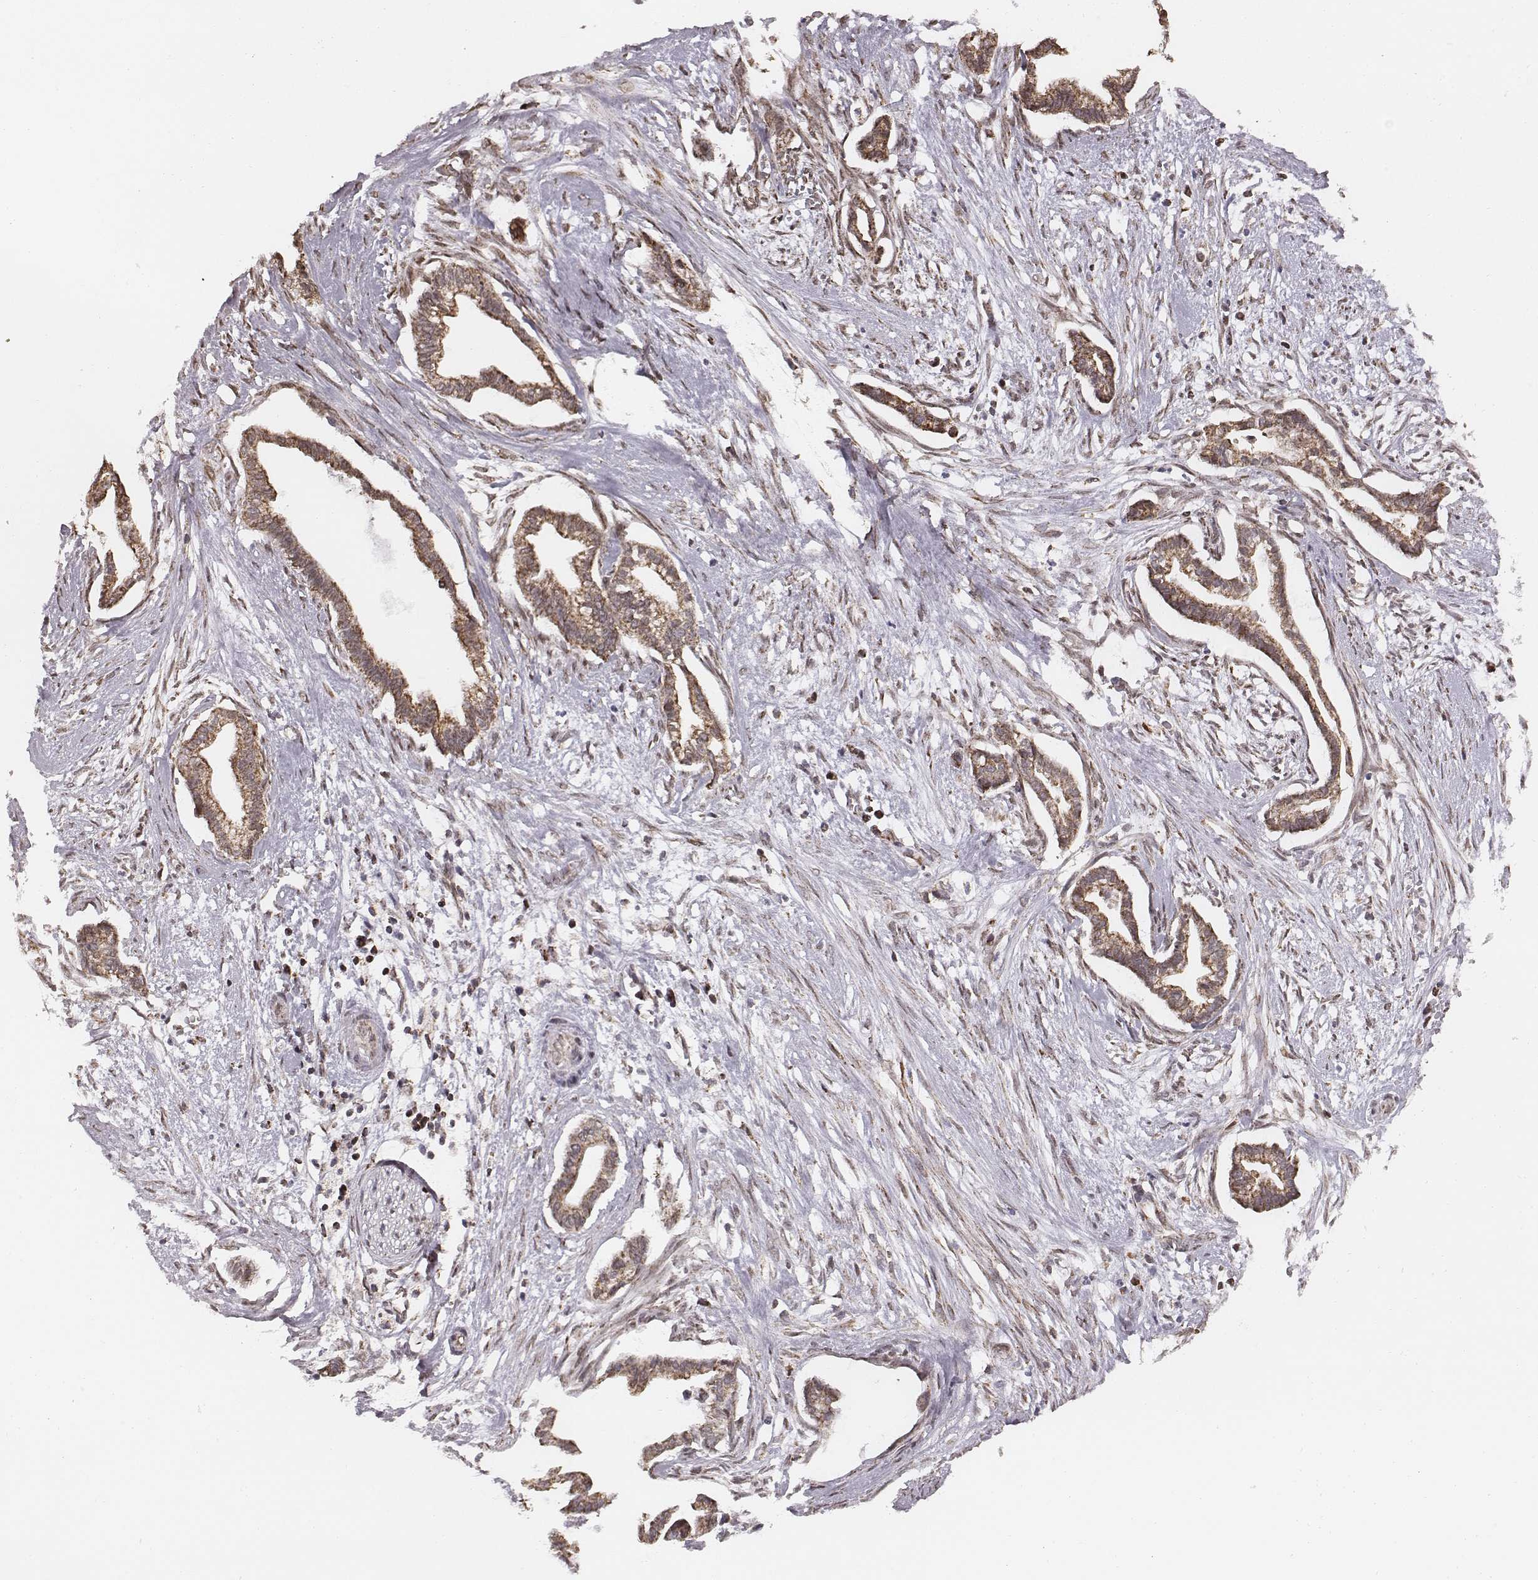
{"staining": {"intensity": "moderate", "quantity": ">75%", "location": "cytoplasmic/membranous"}, "tissue": "cervical cancer", "cell_type": "Tumor cells", "image_type": "cancer", "snomed": [{"axis": "morphology", "description": "Adenocarcinoma, NOS"}, {"axis": "topography", "description": "Cervix"}], "caption": "Adenocarcinoma (cervical) was stained to show a protein in brown. There is medium levels of moderate cytoplasmic/membranous expression in about >75% of tumor cells. Using DAB (brown) and hematoxylin (blue) stains, captured at high magnification using brightfield microscopy.", "gene": "ACOT2", "patient": {"sex": "female", "age": 62}}